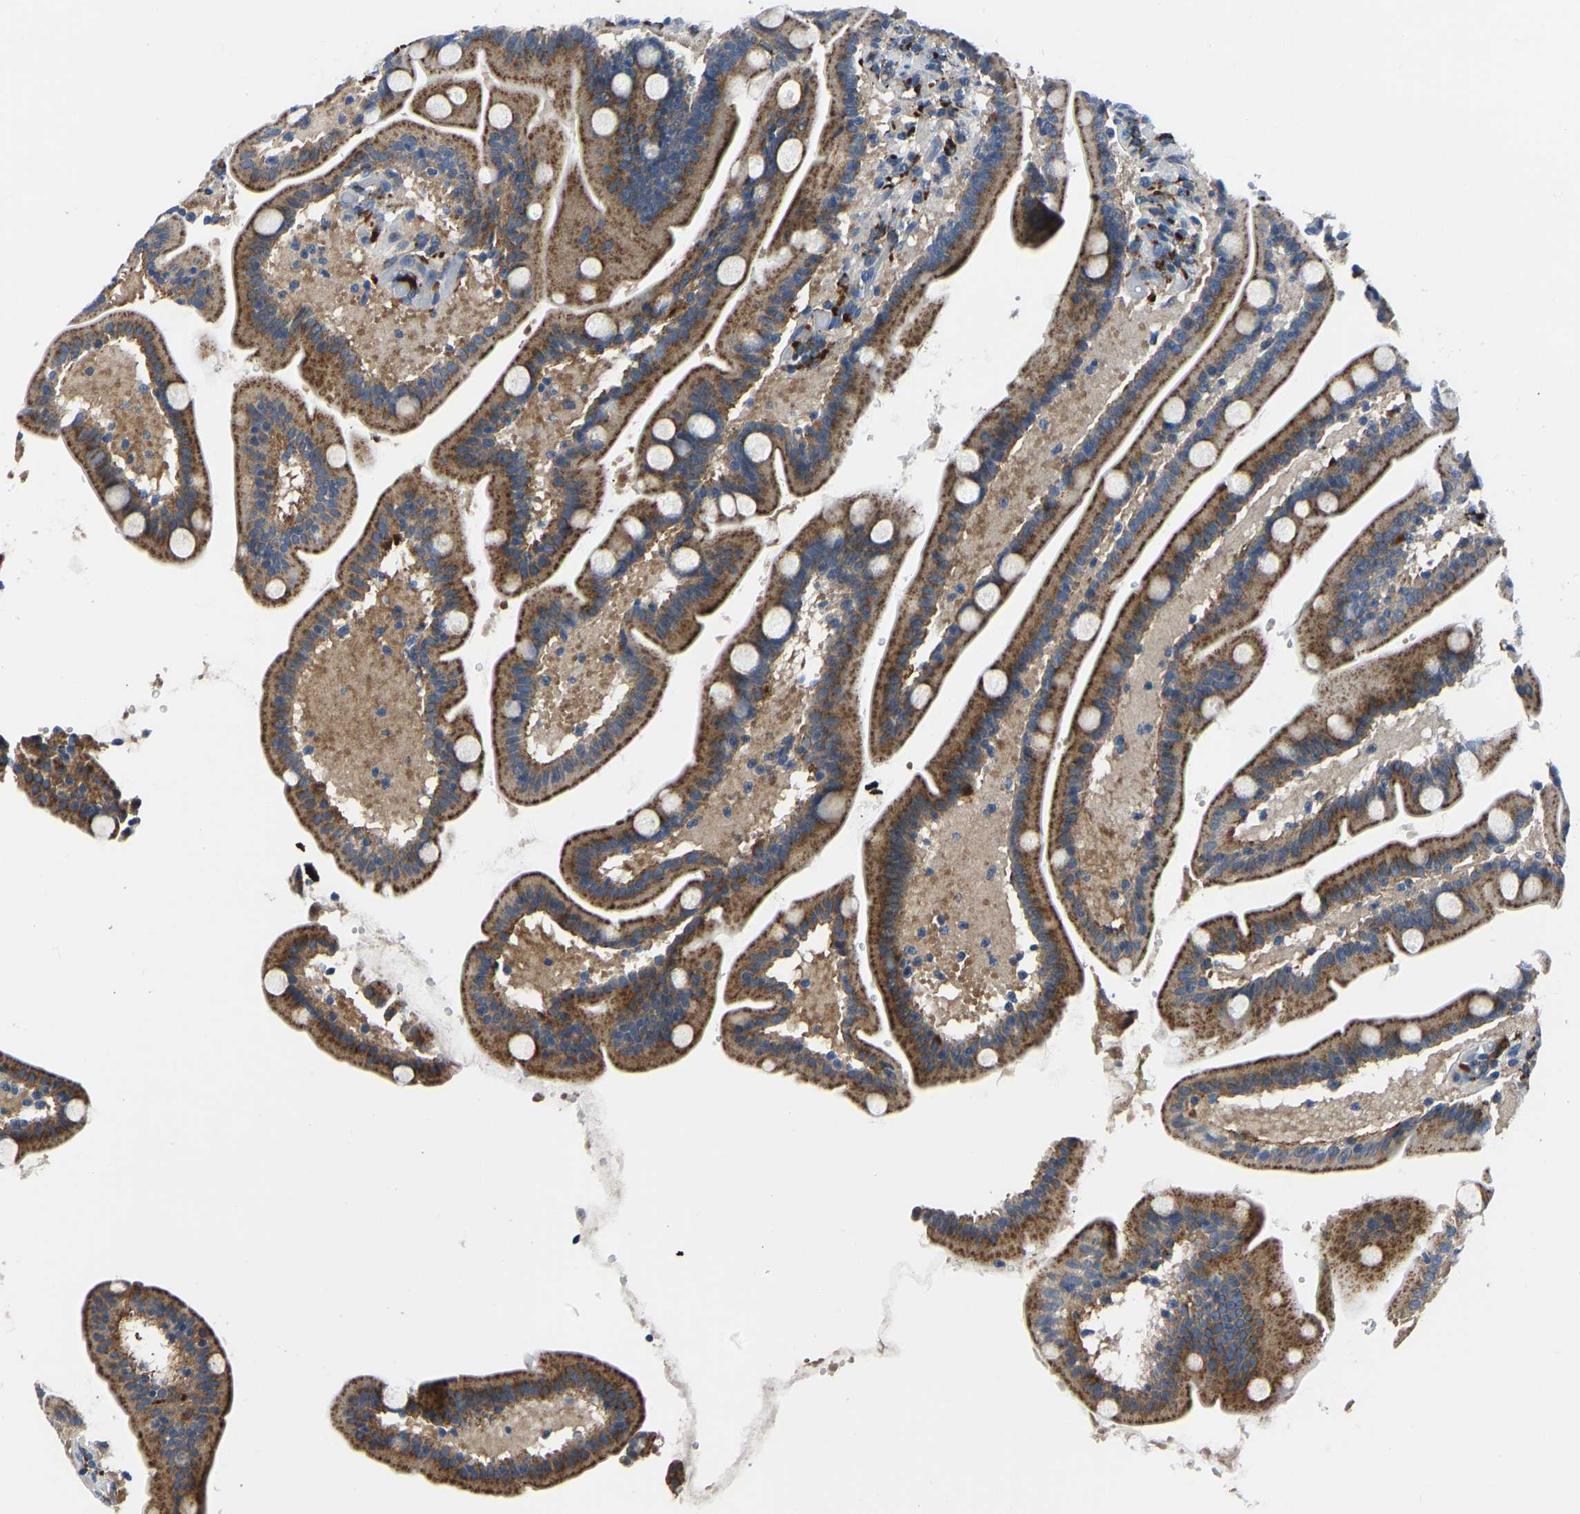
{"staining": {"intensity": "moderate", "quantity": ">75%", "location": "cytoplasmic/membranous"}, "tissue": "duodenum", "cell_type": "Glandular cells", "image_type": "normal", "snomed": [{"axis": "morphology", "description": "Normal tissue, NOS"}, {"axis": "topography", "description": "Duodenum"}], "caption": "Immunohistochemistry (IHC) of unremarkable duodenum shows medium levels of moderate cytoplasmic/membranous expression in about >75% of glandular cells. The staining was performed using DAB to visualize the protein expression in brown, while the nuclei were stained in blue with hematoxylin (Magnification: 20x).", "gene": "ATP6V1E1", "patient": {"sex": "male", "age": 54}}